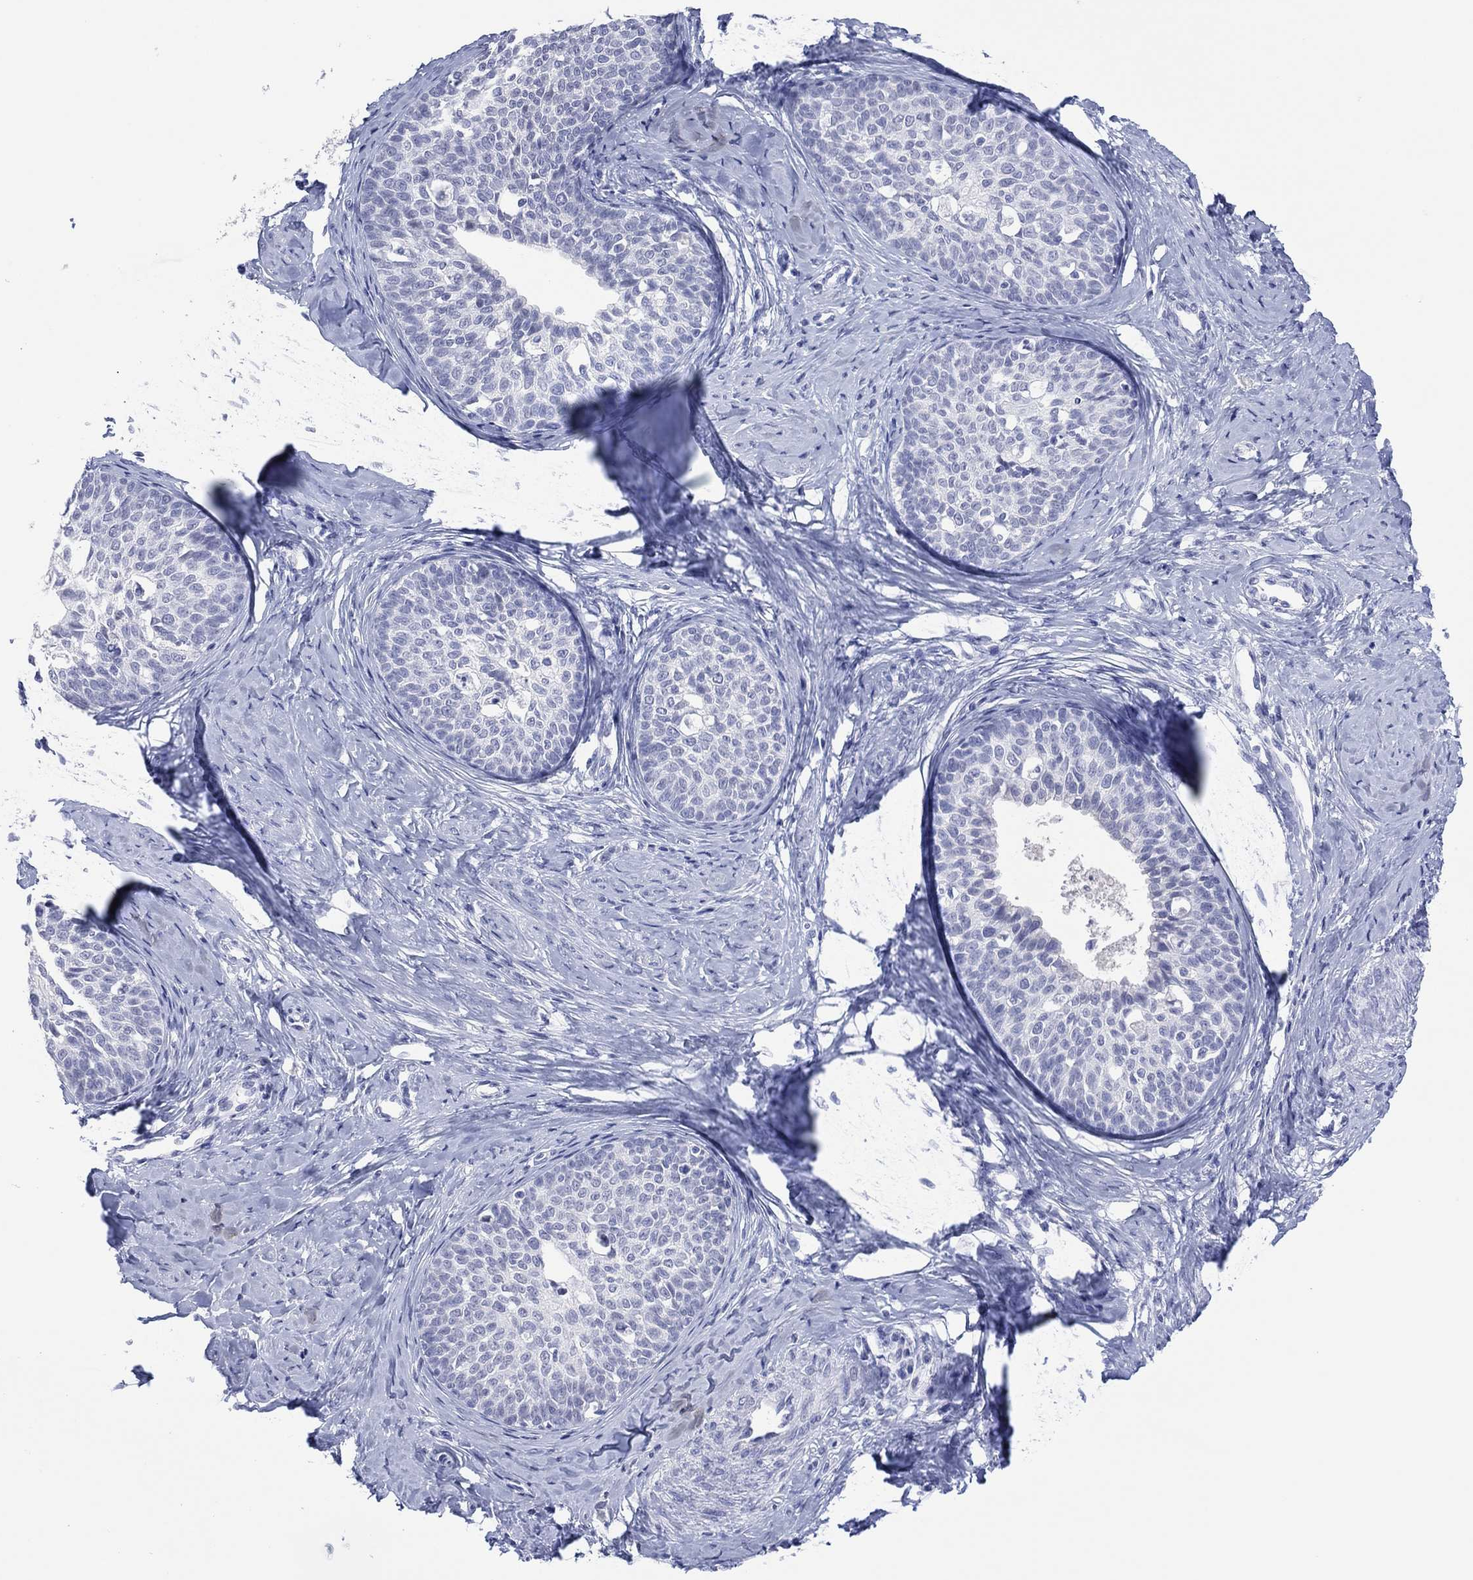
{"staining": {"intensity": "negative", "quantity": "none", "location": "none"}, "tissue": "cervical cancer", "cell_type": "Tumor cells", "image_type": "cancer", "snomed": [{"axis": "morphology", "description": "Squamous cell carcinoma, NOS"}, {"axis": "topography", "description": "Cervix"}], "caption": "This image is of cervical cancer (squamous cell carcinoma) stained with immunohistochemistry (IHC) to label a protein in brown with the nuclei are counter-stained blue. There is no positivity in tumor cells. (Stains: DAB (3,3'-diaminobenzidine) immunohistochemistry (IHC) with hematoxylin counter stain, Microscopy: brightfield microscopy at high magnification).", "gene": "UTF1", "patient": {"sex": "female", "age": 51}}